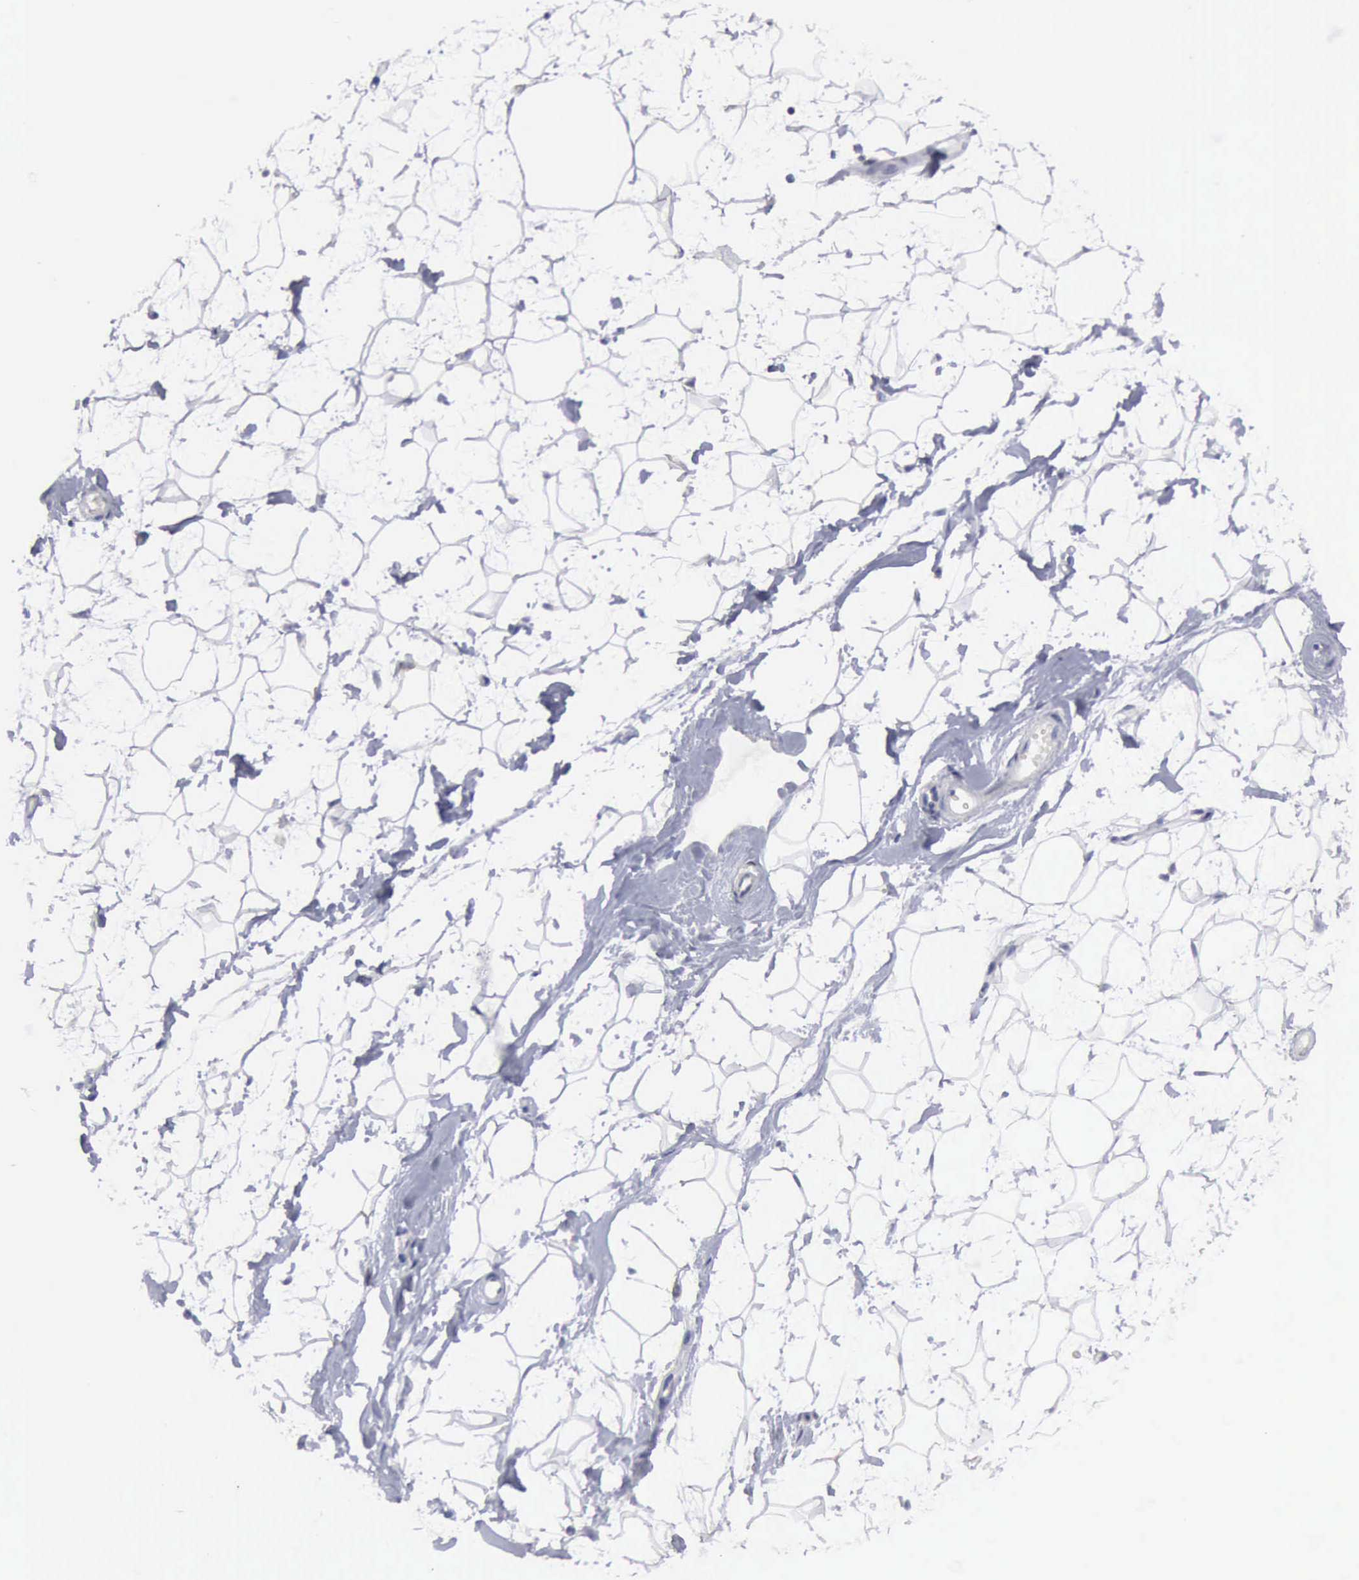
{"staining": {"intensity": "negative", "quantity": "none", "location": "none"}, "tissue": "adipose tissue", "cell_type": "Adipocytes", "image_type": "normal", "snomed": [{"axis": "morphology", "description": "Normal tissue, NOS"}, {"axis": "topography", "description": "Breast"}], "caption": "Adipose tissue stained for a protein using IHC displays no positivity adipocytes.", "gene": "TXLNG", "patient": {"sex": "female", "age": 44}}